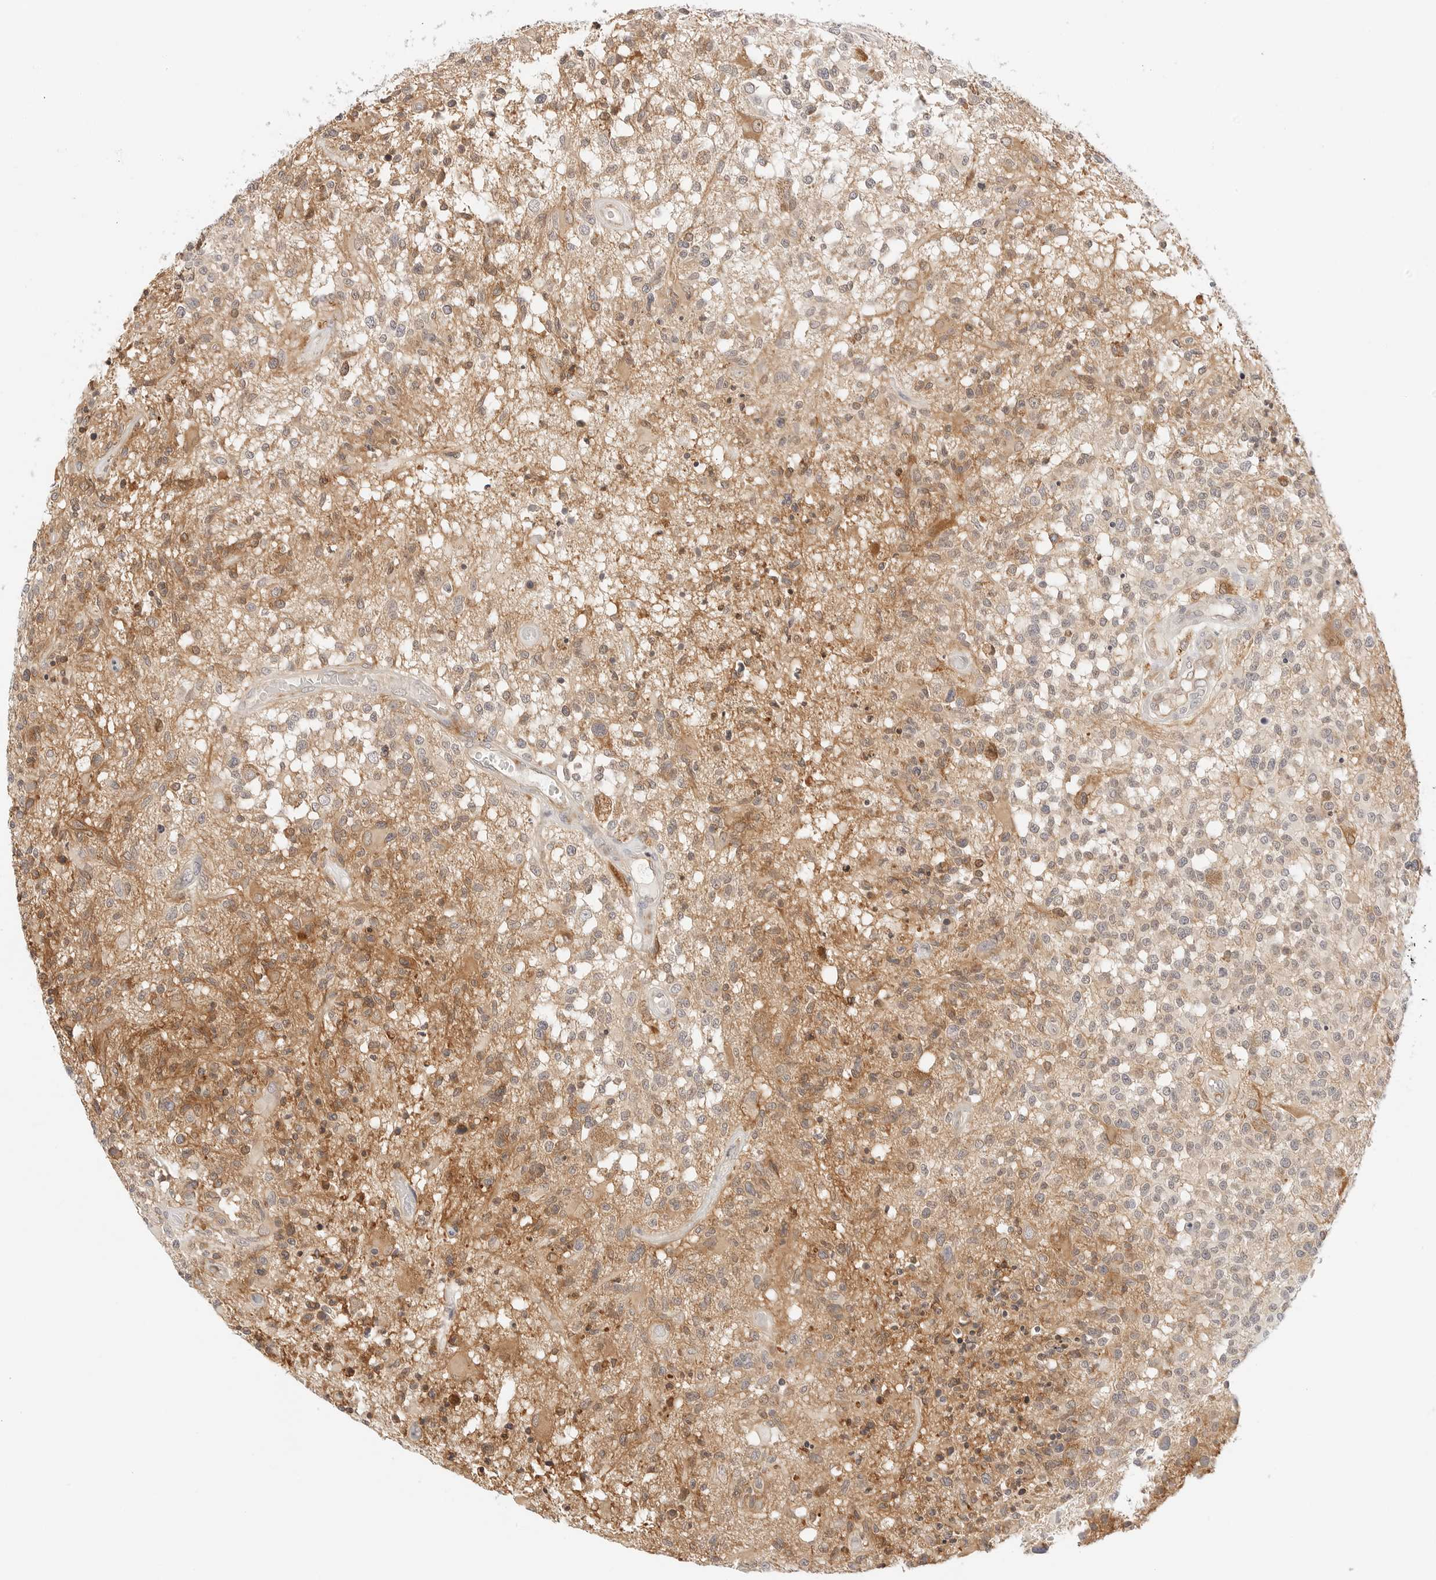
{"staining": {"intensity": "moderate", "quantity": "<25%", "location": "cytoplasmic/membranous"}, "tissue": "glioma", "cell_type": "Tumor cells", "image_type": "cancer", "snomed": [{"axis": "morphology", "description": "Glioma, malignant, High grade"}, {"axis": "morphology", "description": "Glioblastoma, NOS"}, {"axis": "topography", "description": "Brain"}], "caption": "Moderate cytoplasmic/membranous expression for a protein is appreciated in approximately <25% of tumor cells of glioblastoma using immunohistochemistry (IHC).", "gene": "ERO1B", "patient": {"sex": "male", "age": 60}}